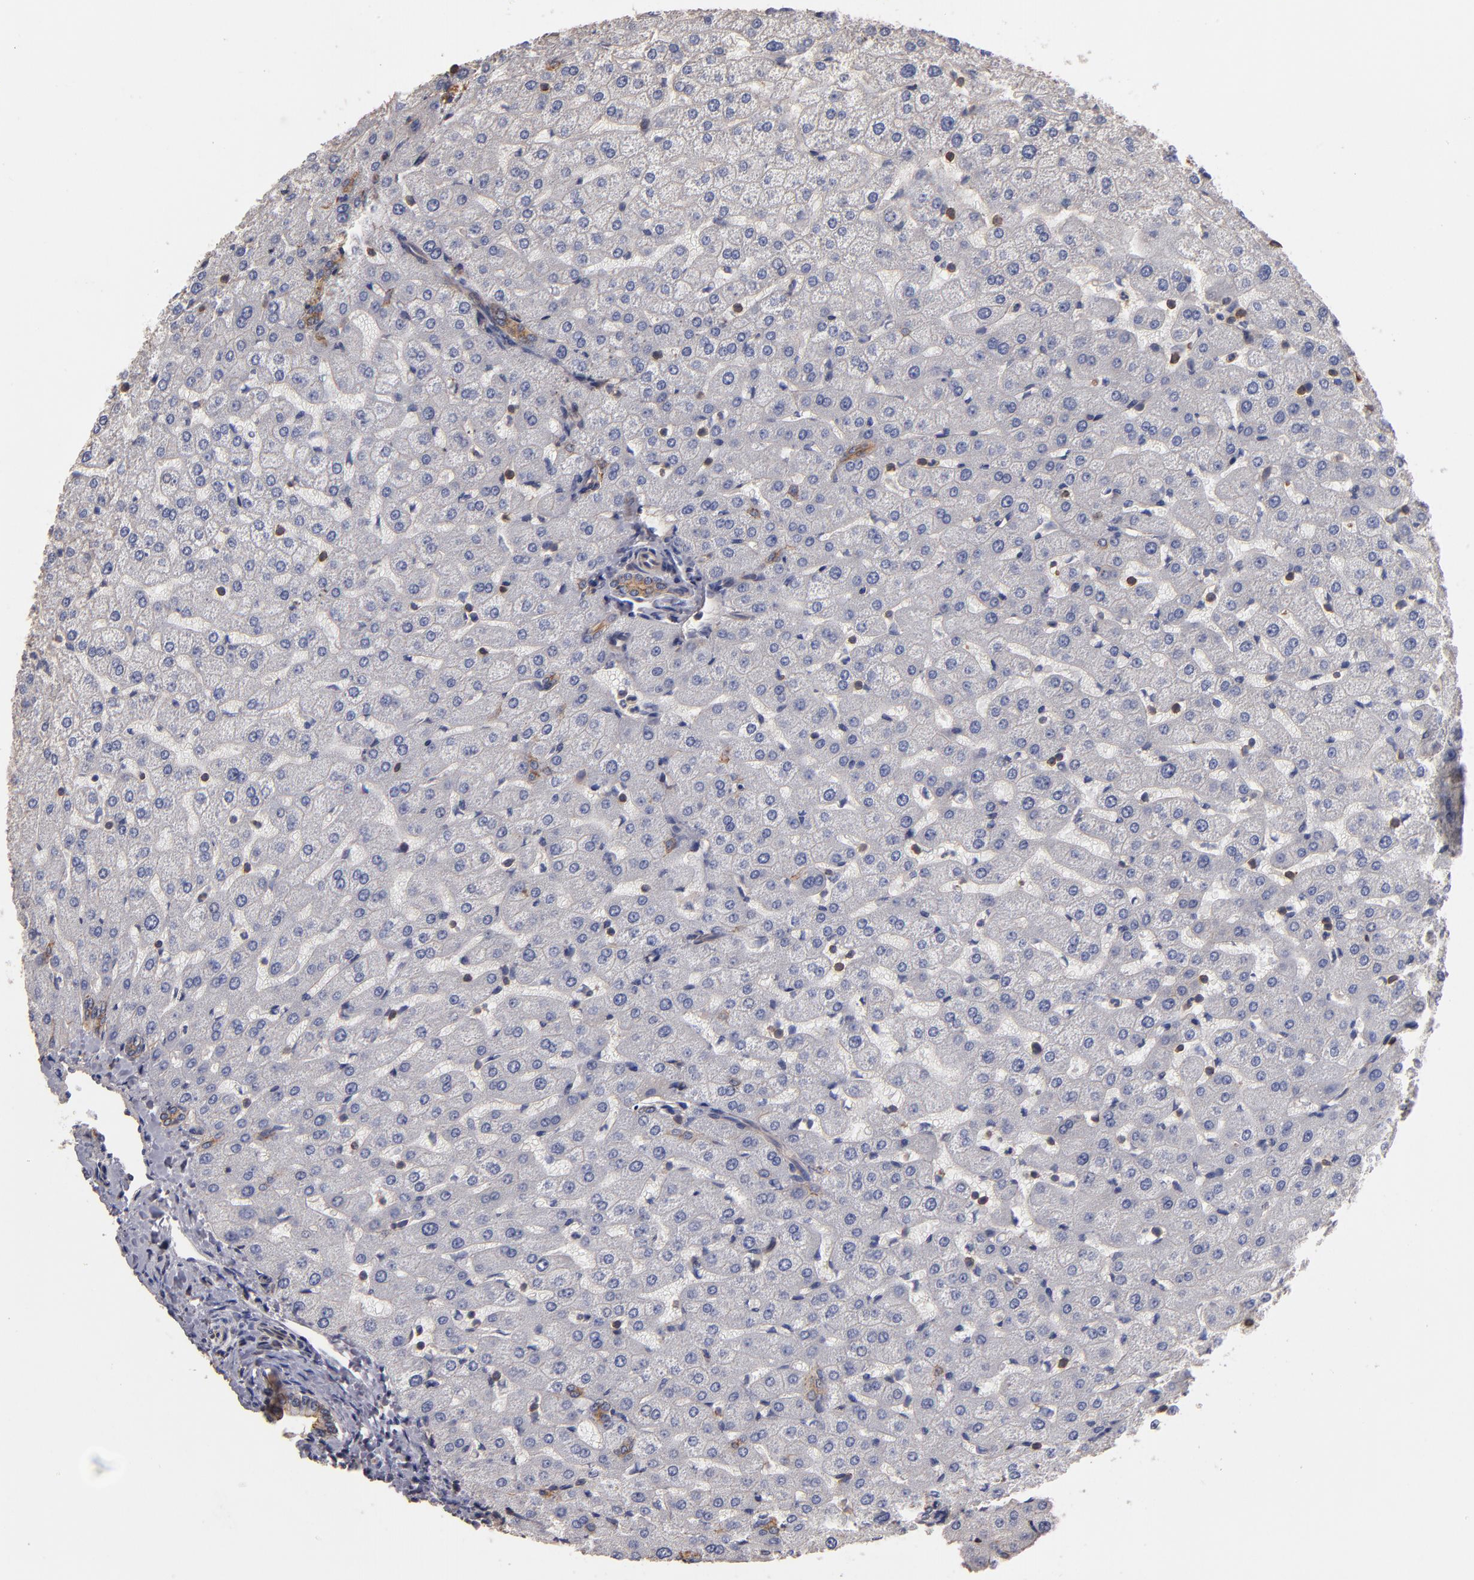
{"staining": {"intensity": "weak", "quantity": ">75%", "location": "cytoplasmic/membranous"}, "tissue": "liver", "cell_type": "Cholangiocytes", "image_type": "normal", "snomed": [{"axis": "morphology", "description": "Normal tissue, NOS"}, {"axis": "morphology", "description": "Fibrosis, NOS"}, {"axis": "topography", "description": "Liver"}], "caption": "The image demonstrates immunohistochemical staining of unremarkable liver. There is weak cytoplasmic/membranous expression is seen in approximately >75% of cholangiocytes. The staining was performed using DAB (3,3'-diaminobenzidine), with brown indicating positive protein expression. Nuclei are stained blue with hematoxylin.", "gene": "ESYT2", "patient": {"sex": "female", "age": 29}}